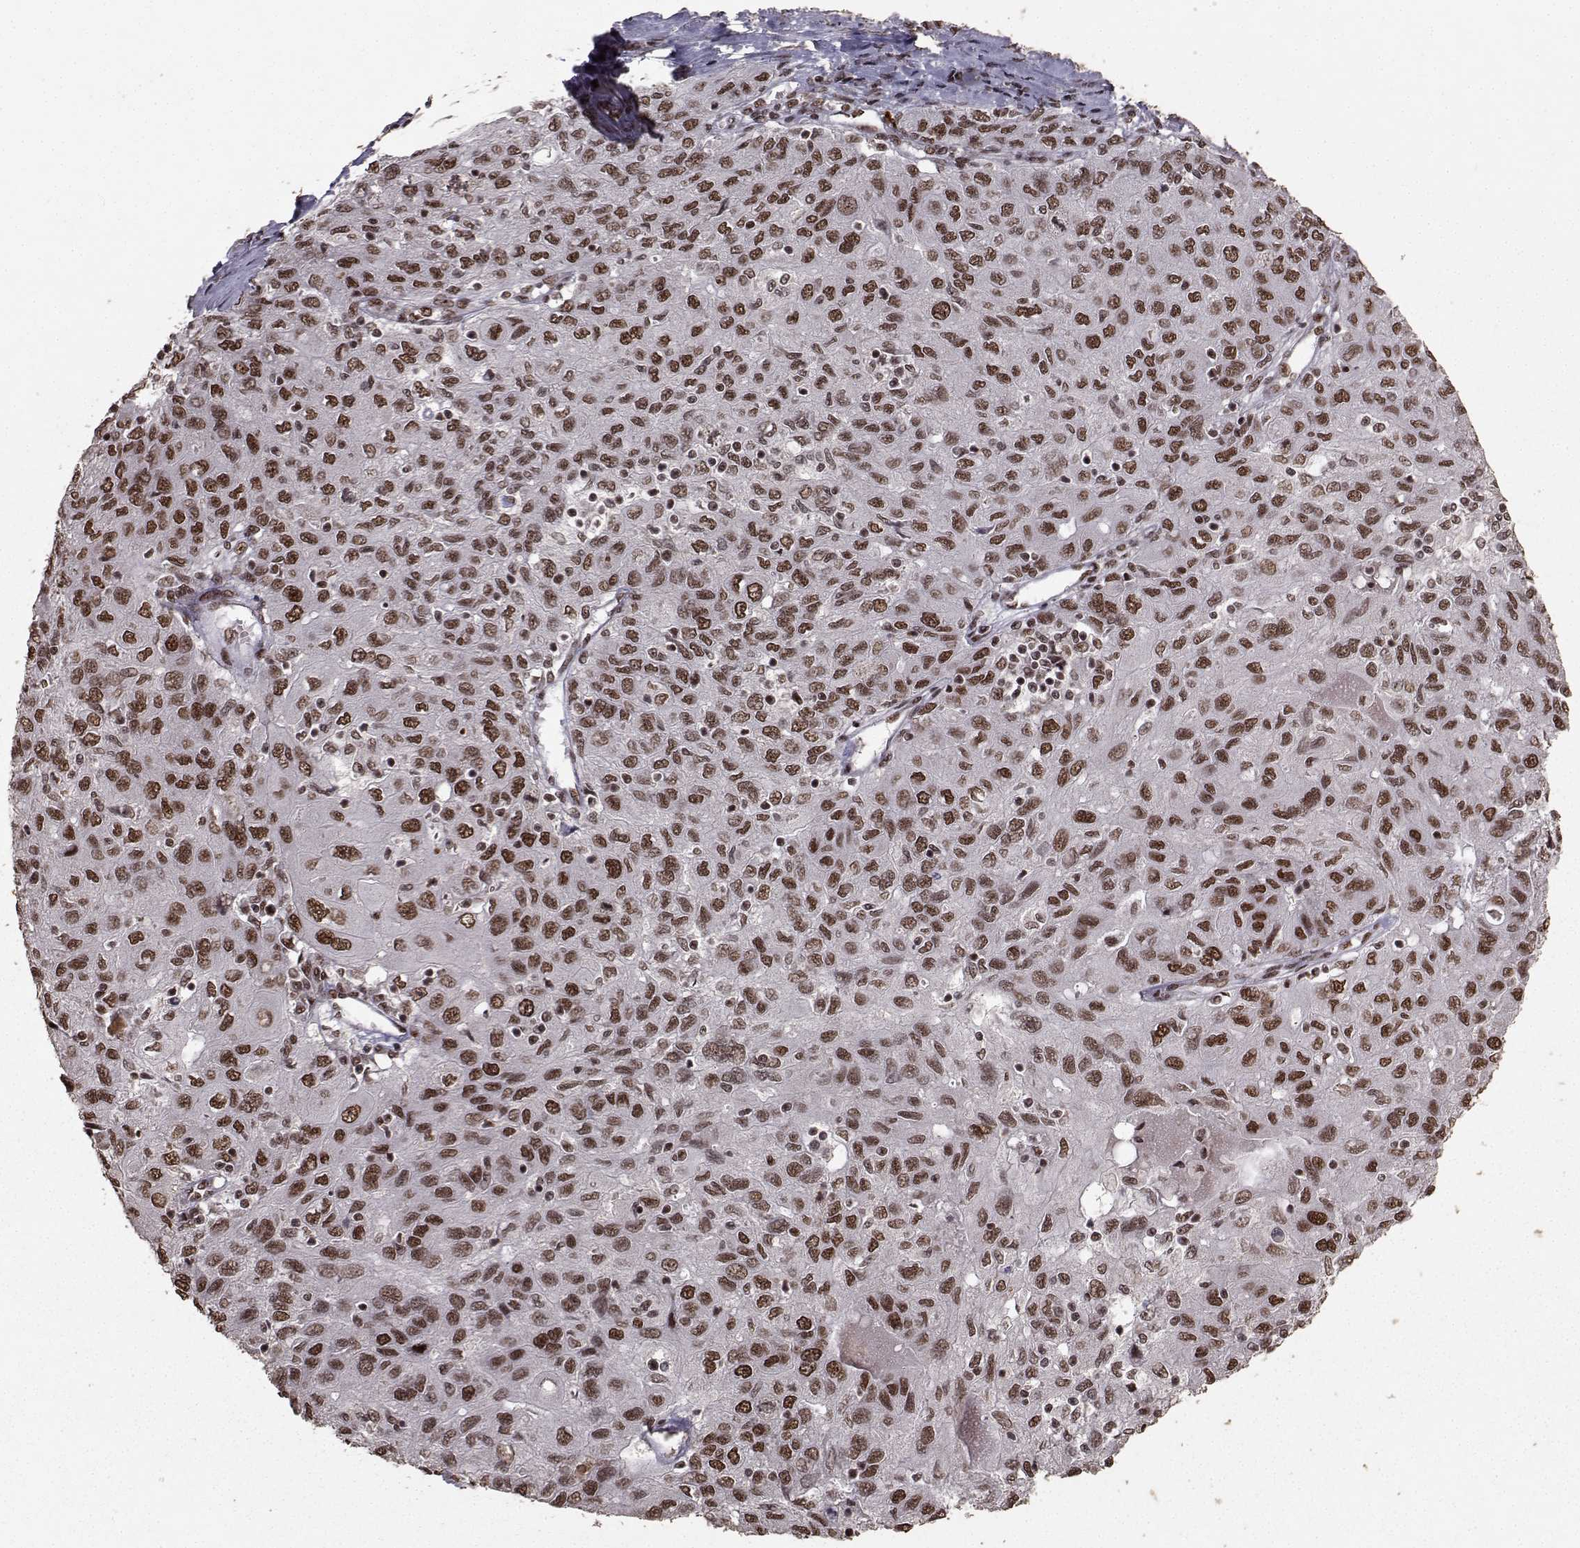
{"staining": {"intensity": "strong", "quantity": ">75%", "location": "nuclear"}, "tissue": "ovarian cancer", "cell_type": "Tumor cells", "image_type": "cancer", "snomed": [{"axis": "morphology", "description": "Carcinoma, endometroid"}, {"axis": "topography", "description": "Ovary"}], "caption": "Strong nuclear expression for a protein is seen in approximately >75% of tumor cells of ovarian endometroid carcinoma using immunohistochemistry.", "gene": "SF1", "patient": {"sex": "female", "age": 50}}